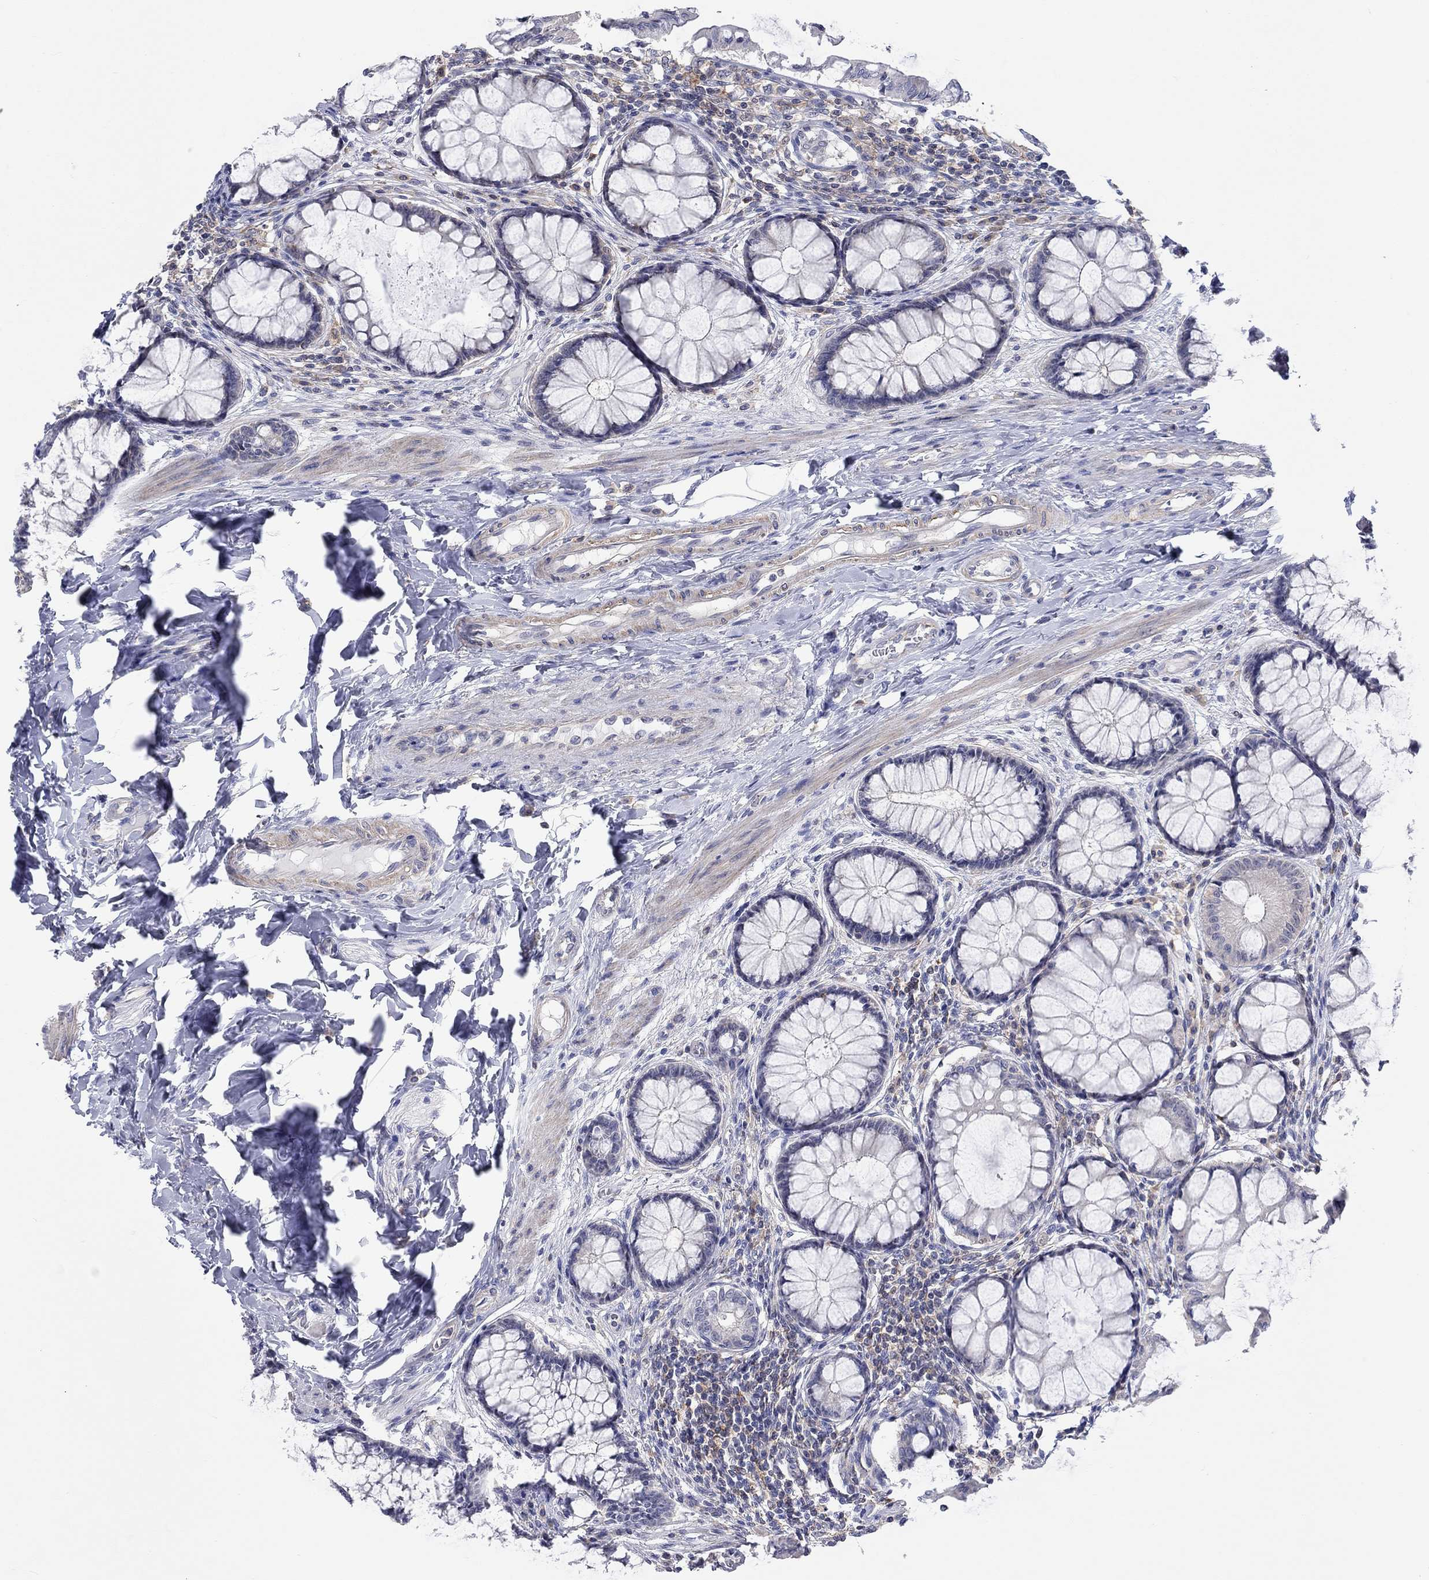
{"staining": {"intensity": "moderate", "quantity": "<25%", "location": "cytoplasmic/membranous"}, "tissue": "colon", "cell_type": "Endothelial cells", "image_type": "normal", "snomed": [{"axis": "morphology", "description": "Normal tissue, NOS"}, {"axis": "topography", "description": "Colon"}], "caption": "Colon stained with immunohistochemistry (IHC) shows moderate cytoplasmic/membranous expression in approximately <25% of endothelial cells.", "gene": "PCDHGA10", "patient": {"sex": "female", "age": 65}}